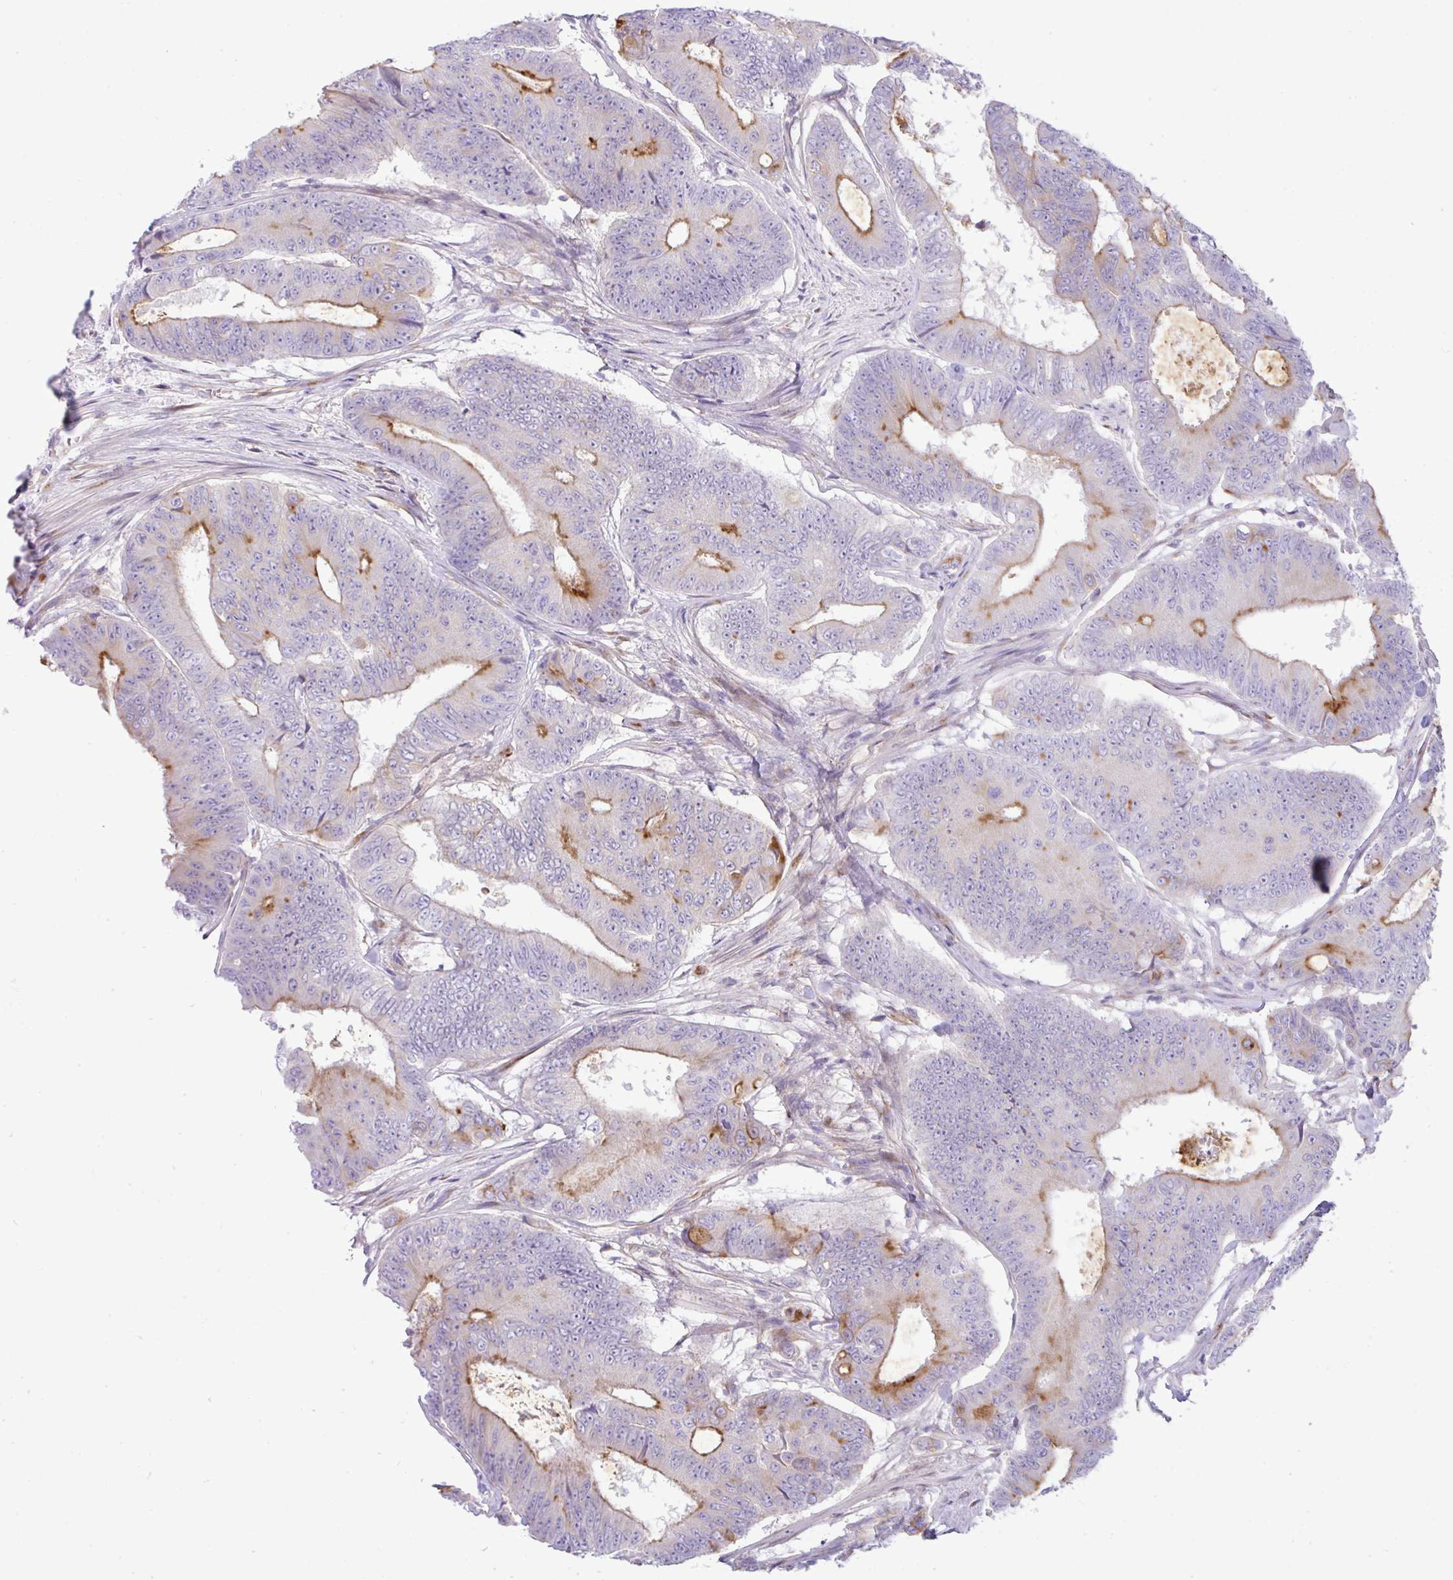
{"staining": {"intensity": "moderate", "quantity": "25%-75%", "location": "cytoplasmic/membranous"}, "tissue": "colorectal cancer", "cell_type": "Tumor cells", "image_type": "cancer", "snomed": [{"axis": "morphology", "description": "Adenocarcinoma, NOS"}, {"axis": "topography", "description": "Colon"}], "caption": "DAB (3,3'-diaminobenzidine) immunohistochemical staining of human colorectal adenocarcinoma exhibits moderate cytoplasmic/membranous protein staining in approximately 25%-75% of tumor cells.", "gene": "FAM177A1", "patient": {"sex": "female", "age": 48}}